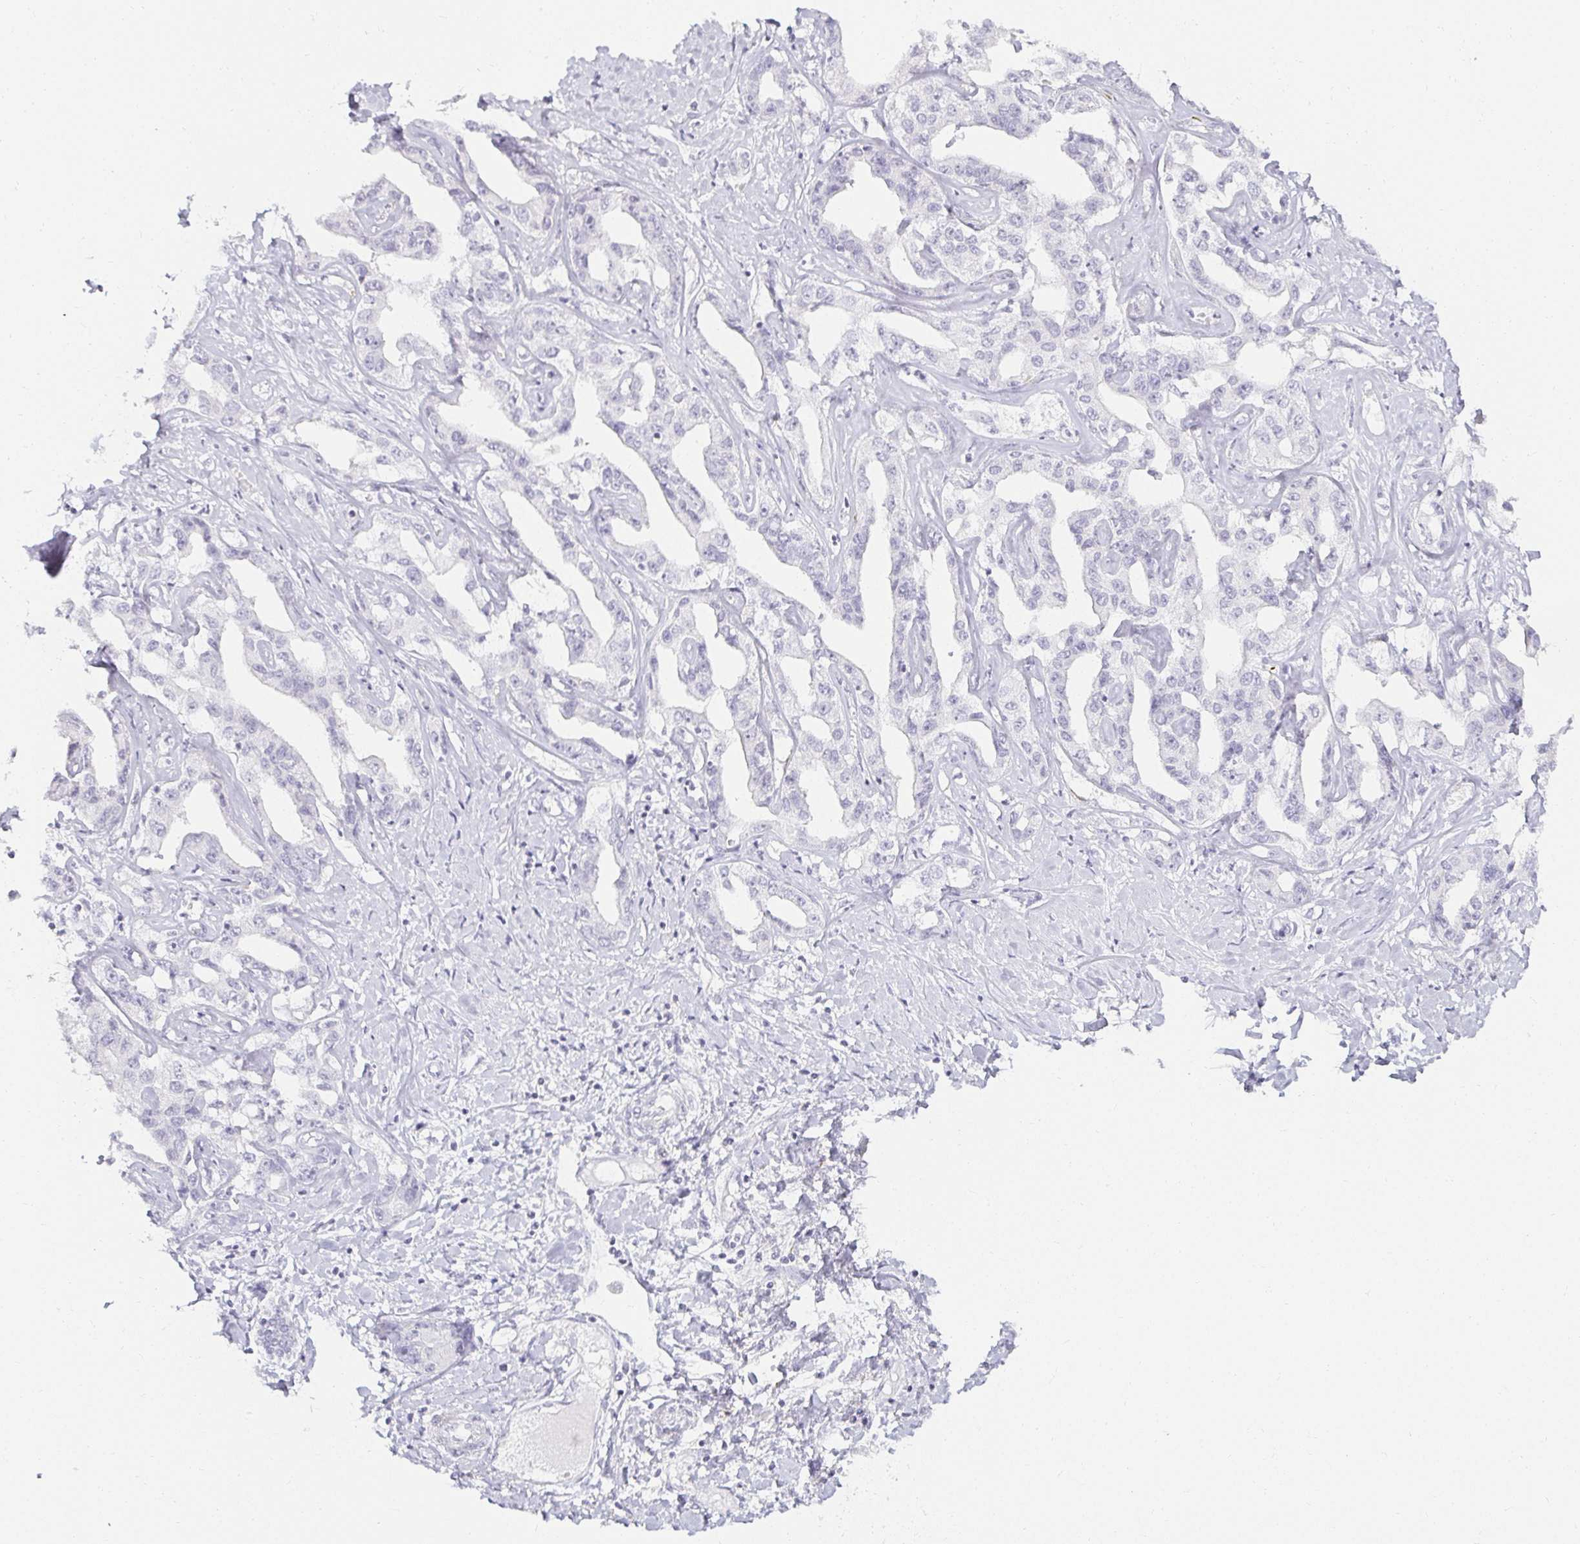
{"staining": {"intensity": "negative", "quantity": "none", "location": "none"}, "tissue": "liver cancer", "cell_type": "Tumor cells", "image_type": "cancer", "snomed": [{"axis": "morphology", "description": "Cholangiocarcinoma"}, {"axis": "topography", "description": "Liver"}], "caption": "Tumor cells show no significant expression in cholangiocarcinoma (liver). Nuclei are stained in blue.", "gene": "ACAN", "patient": {"sex": "male", "age": 59}}